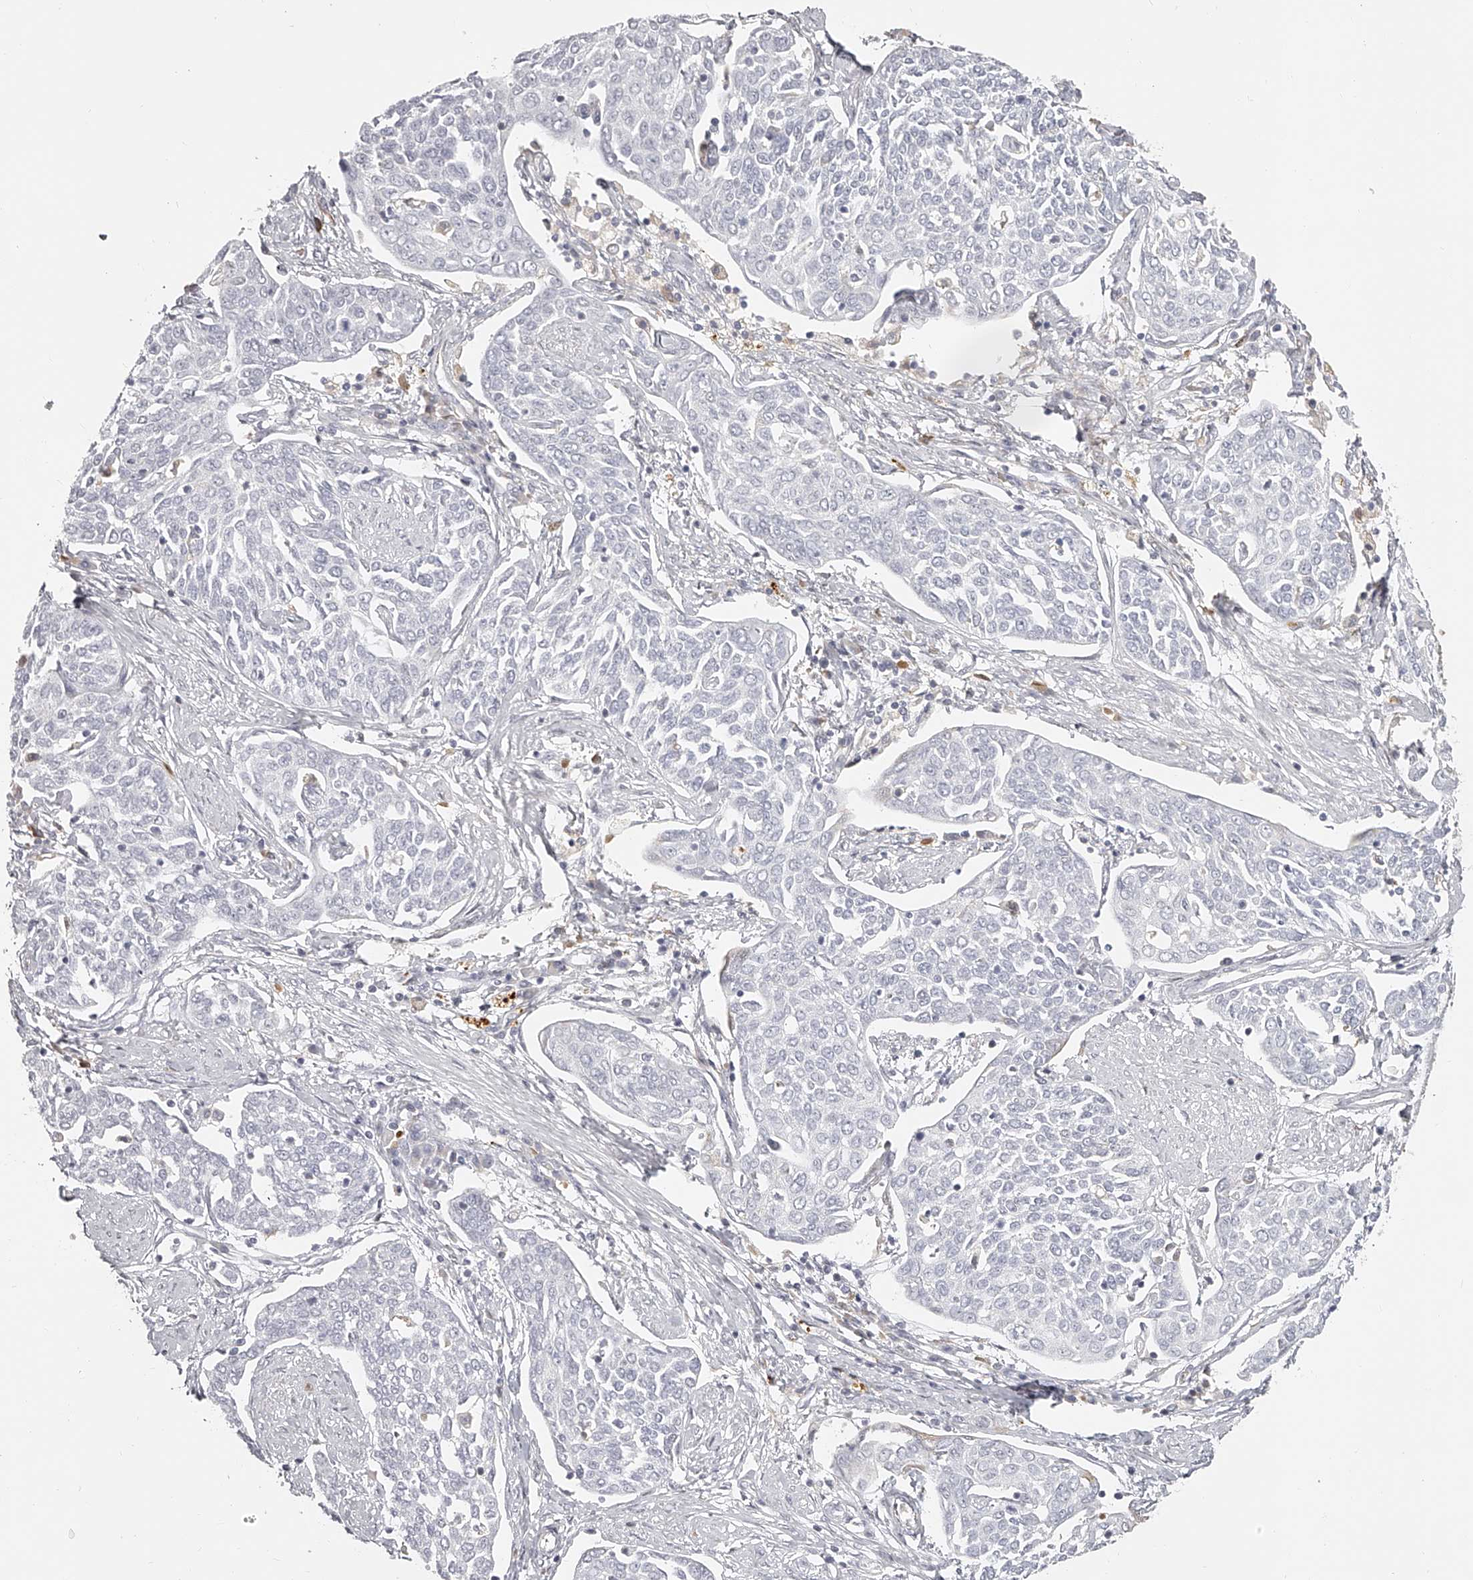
{"staining": {"intensity": "negative", "quantity": "none", "location": "none"}, "tissue": "cervical cancer", "cell_type": "Tumor cells", "image_type": "cancer", "snomed": [{"axis": "morphology", "description": "Squamous cell carcinoma, NOS"}, {"axis": "topography", "description": "Cervix"}], "caption": "This is an immunohistochemistry image of human cervical cancer. There is no staining in tumor cells.", "gene": "ITGB3", "patient": {"sex": "female", "age": 34}}